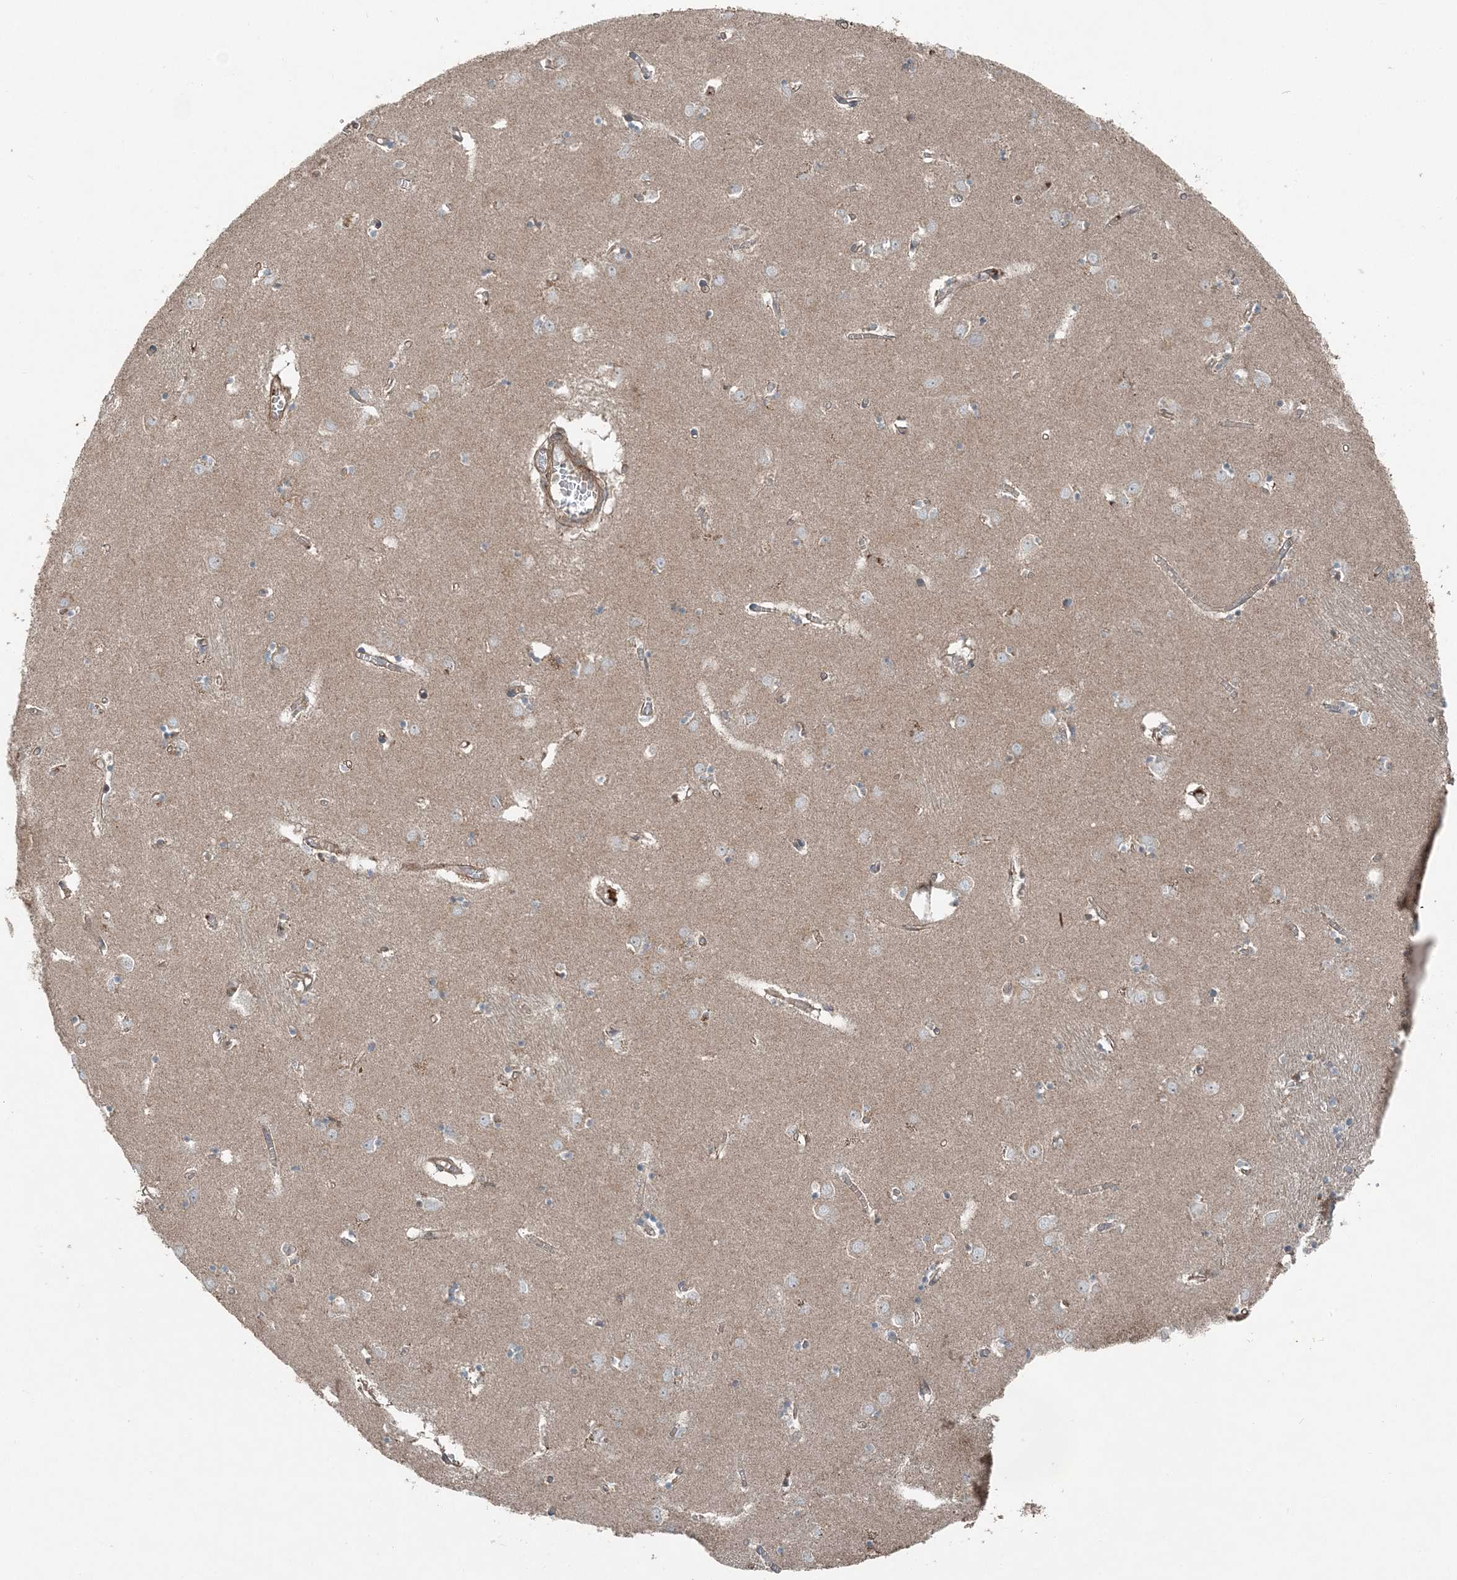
{"staining": {"intensity": "negative", "quantity": "none", "location": "none"}, "tissue": "caudate", "cell_type": "Glial cells", "image_type": "normal", "snomed": [{"axis": "morphology", "description": "Normal tissue, NOS"}, {"axis": "topography", "description": "Lateral ventricle wall"}], "caption": "High magnification brightfield microscopy of benign caudate stained with DAB (3,3'-diaminobenzidine) (brown) and counterstained with hematoxylin (blue): glial cells show no significant staining. (Brightfield microscopy of DAB immunohistochemistry (IHC) at high magnification).", "gene": "KY", "patient": {"sex": "male", "age": 70}}